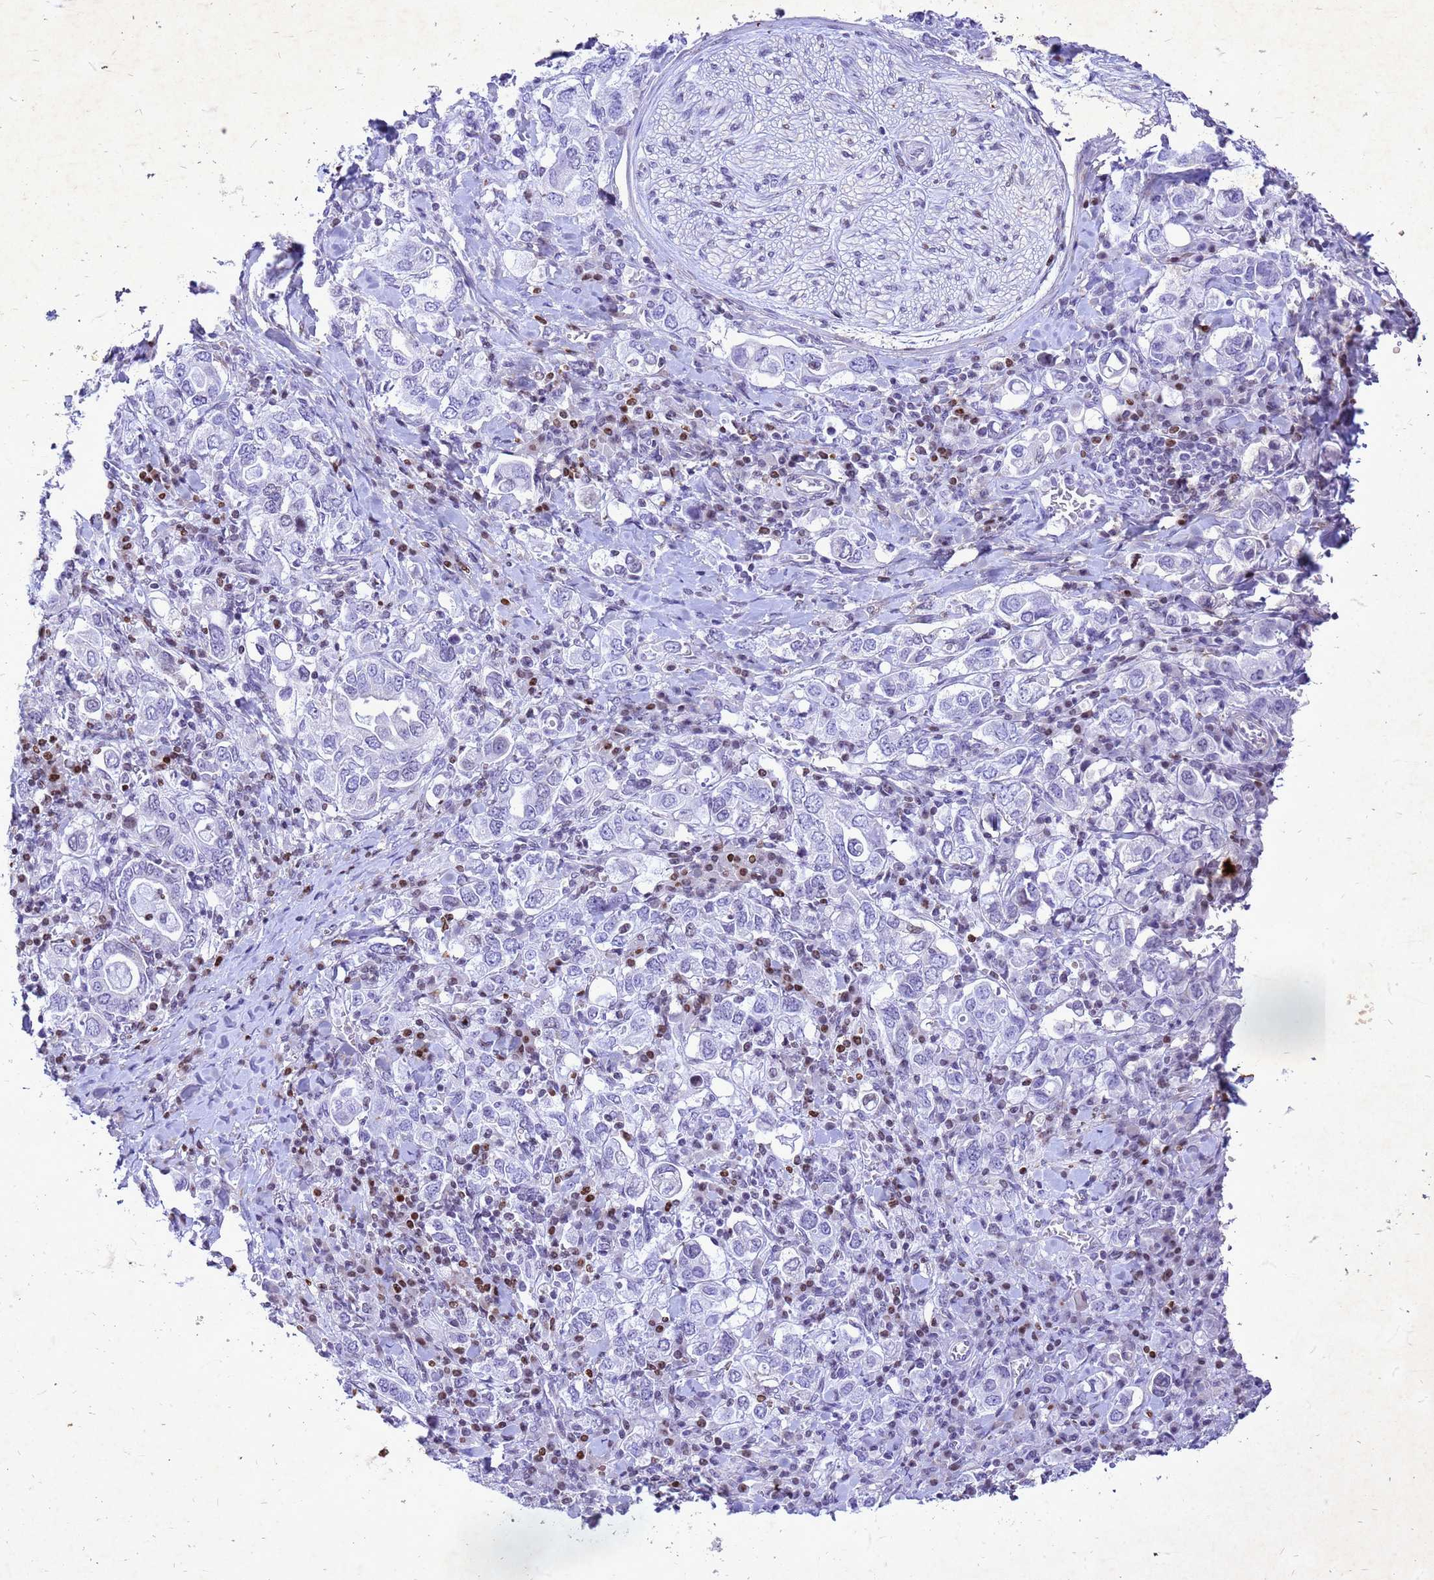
{"staining": {"intensity": "negative", "quantity": "none", "location": "none"}, "tissue": "stomach cancer", "cell_type": "Tumor cells", "image_type": "cancer", "snomed": [{"axis": "morphology", "description": "Adenocarcinoma, NOS"}, {"axis": "topography", "description": "Stomach, upper"}], "caption": "Tumor cells are negative for protein expression in human stomach cancer (adenocarcinoma).", "gene": "COPS9", "patient": {"sex": "male", "age": 62}}